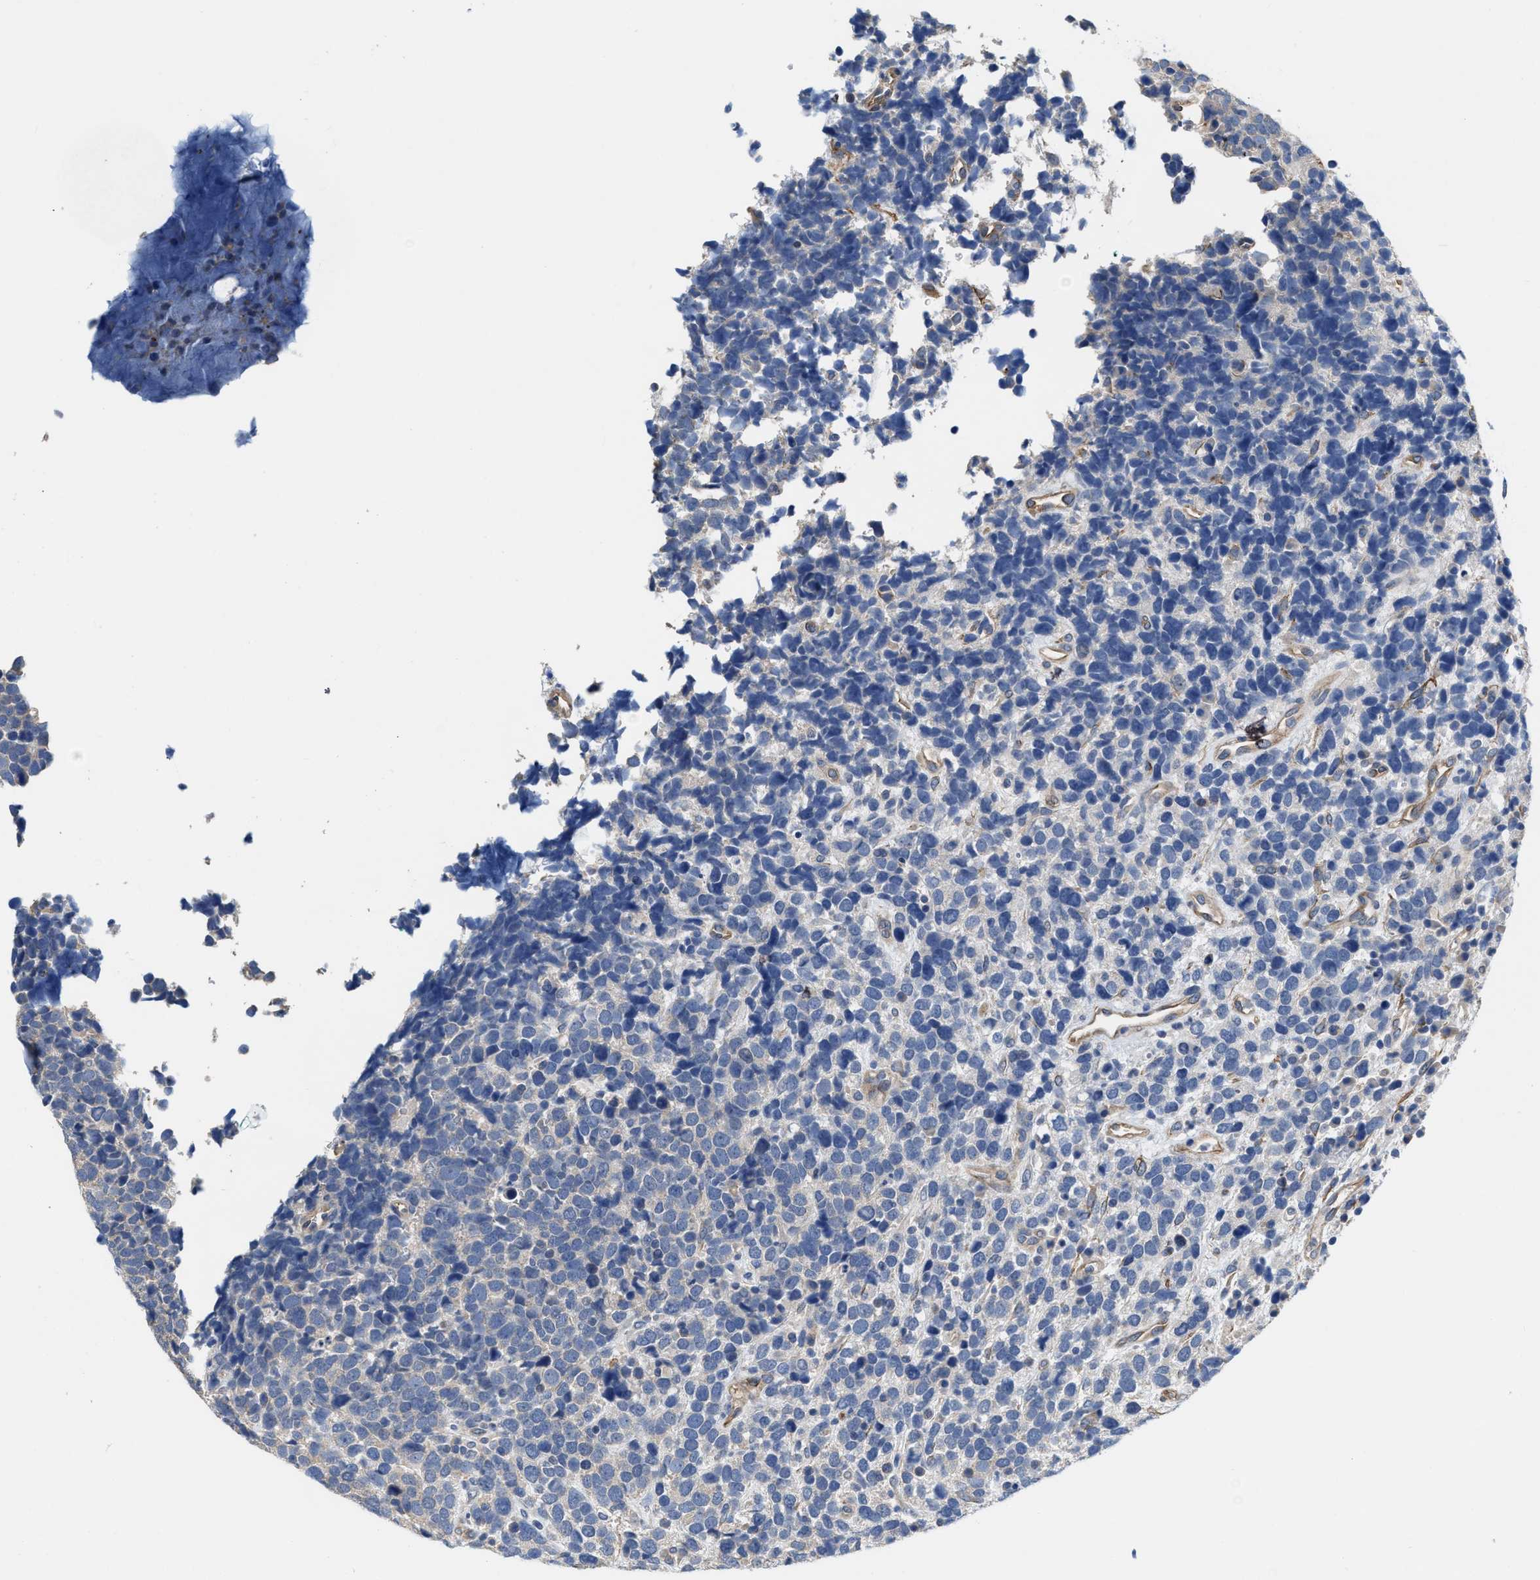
{"staining": {"intensity": "negative", "quantity": "none", "location": "none"}, "tissue": "urothelial cancer", "cell_type": "Tumor cells", "image_type": "cancer", "snomed": [{"axis": "morphology", "description": "Urothelial carcinoma, High grade"}, {"axis": "topography", "description": "Urinary bladder"}], "caption": "Protein analysis of high-grade urothelial carcinoma shows no significant staining in tumor cells.", "gene": "C22orf42", "patient": {"sex": "female", "age": 82}}